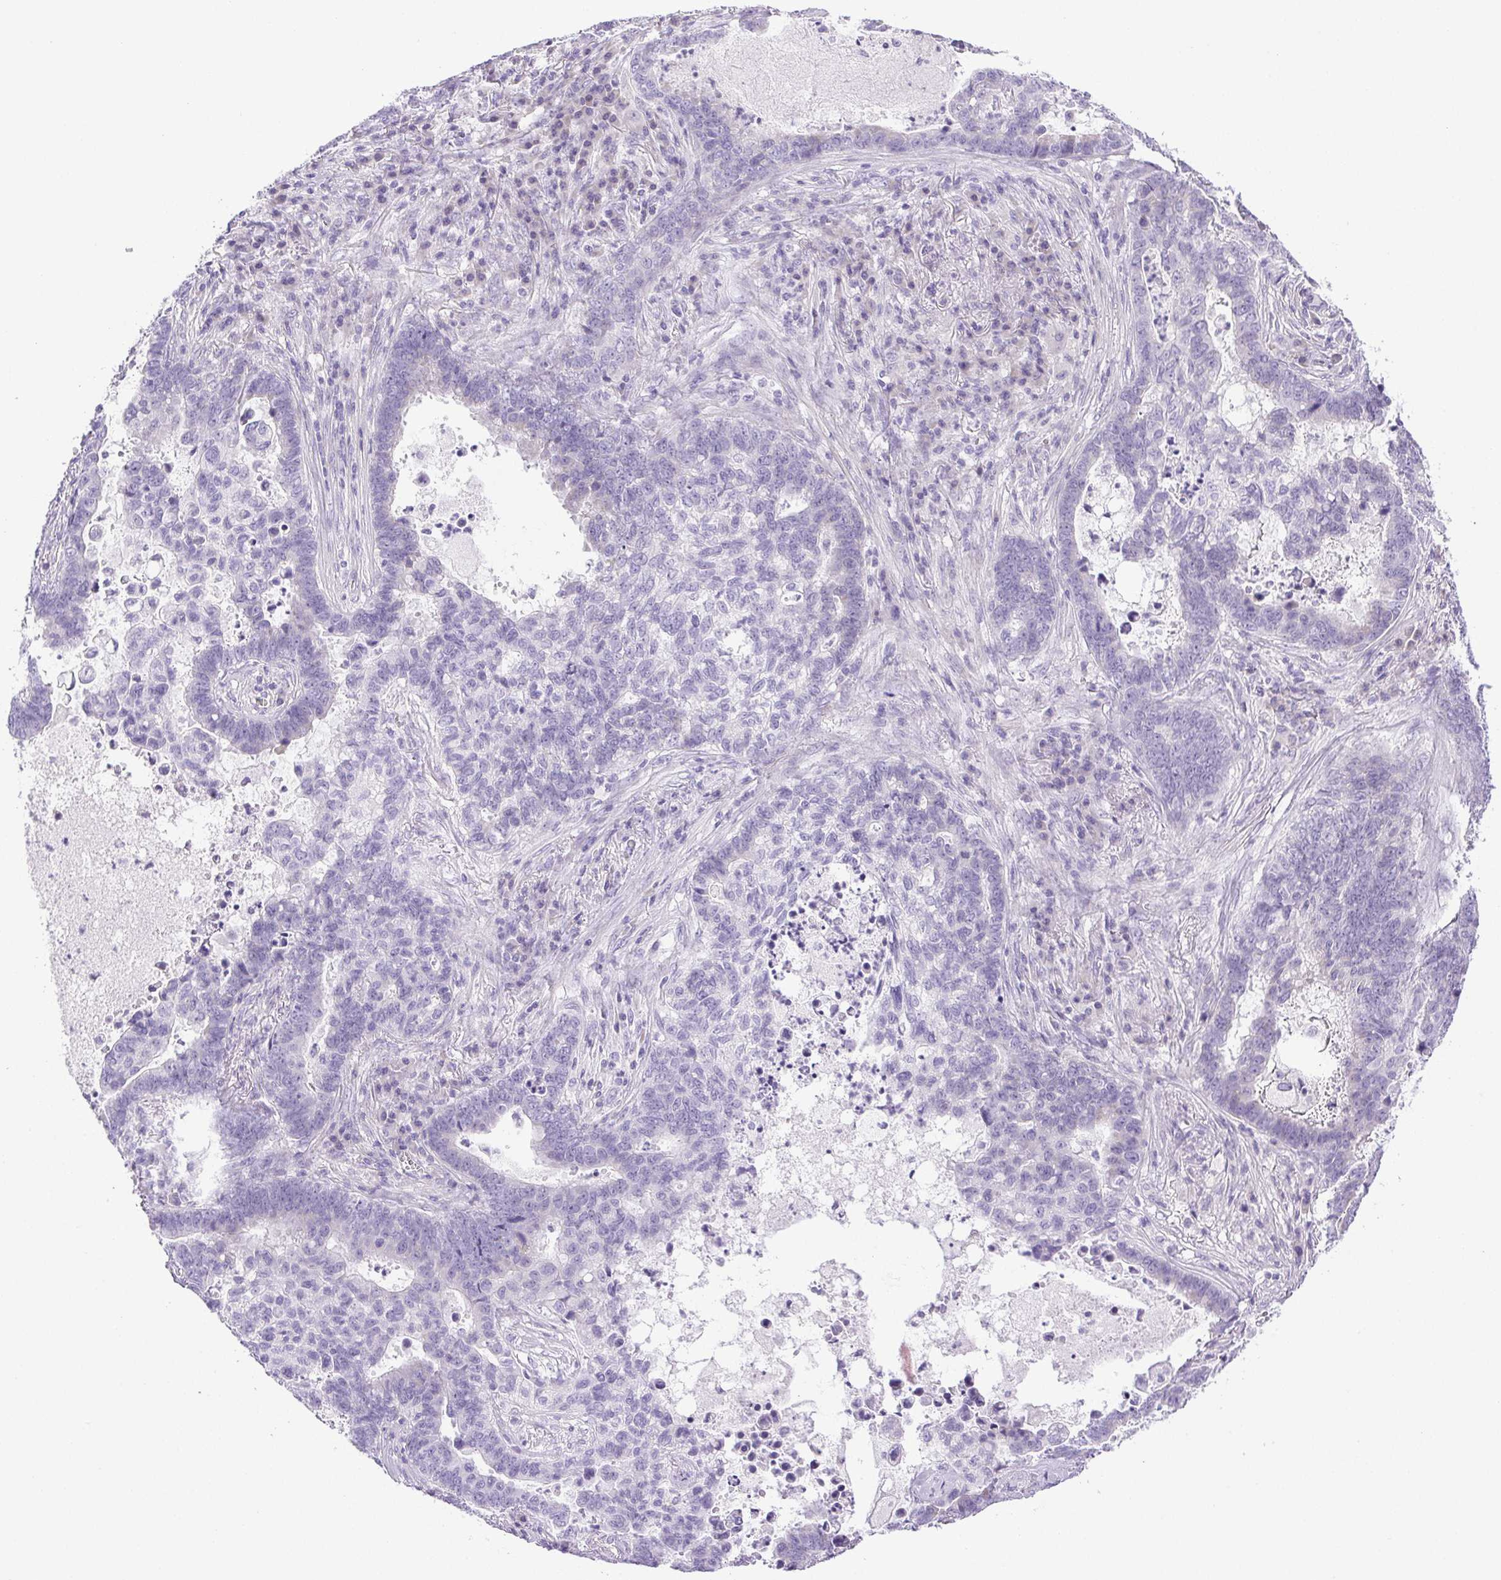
{"staining": {"intensity": "negative", "quantity": "none", "location": "none"}, "tissue": "lung cancer", "cell_type": "Tumor cells", "image_type": "cancer", "snomed": [{"axis": "morphology", "description": "Aneuploidy"}, {"axis": "morphology", "description": "Adenocarcinoma, NOS"}, {"axis": "morphology", "description": "Adenocarcinoma primary or metastatic"}, {"axis": "topography", "description": "Lung"}], "caption": "High magnification brightfield microscopy of lung adenocarcinoma primary or metastatic stained with DAB (3,3'-diaminobenzidine) (brown) and counterstained with hematoxylin (blue): tumor cells show no significant positivity.", "gene": "PAPPA2", "patient": {"sex": "female", "age": 75}}